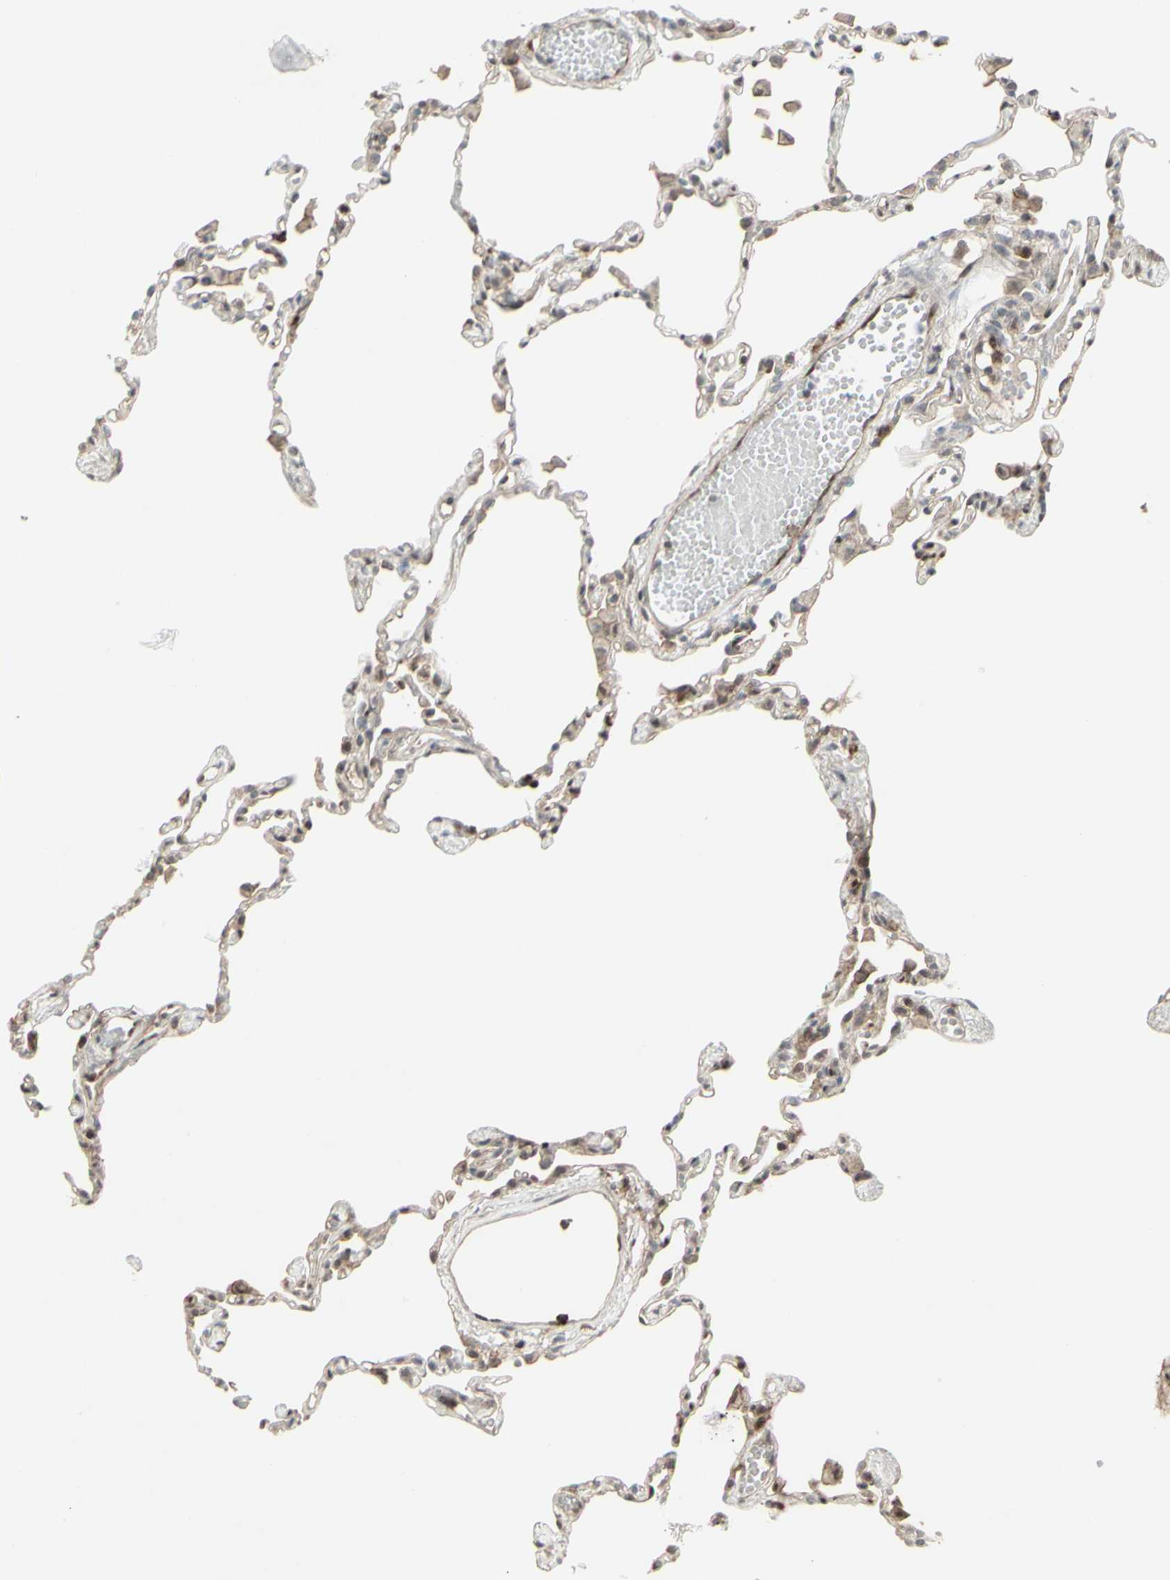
{"staining": {"intensity": "weak", "quantity": "<25%", "location": "cytoplasmic/membranous"}, "tissue": "lung", "cell_type": "Alveolar cells", "image_type": "normal", "snomed": [{"axis": "morphology", "description": "Normal tissue, NOS"}, {"axis": "topography", "description": "Lung"}], "caption": "Immunohistochemistry histopathology image of benign lung stained for a protein (brown), which shows no expression in alveolar cells. (Brightfield microscopy of DAB (3,3'-diaminobenzidine) immunohistochemistry at high magnification).", "gene": "CD33", "patient": {"sex": "female", "age": 49}}